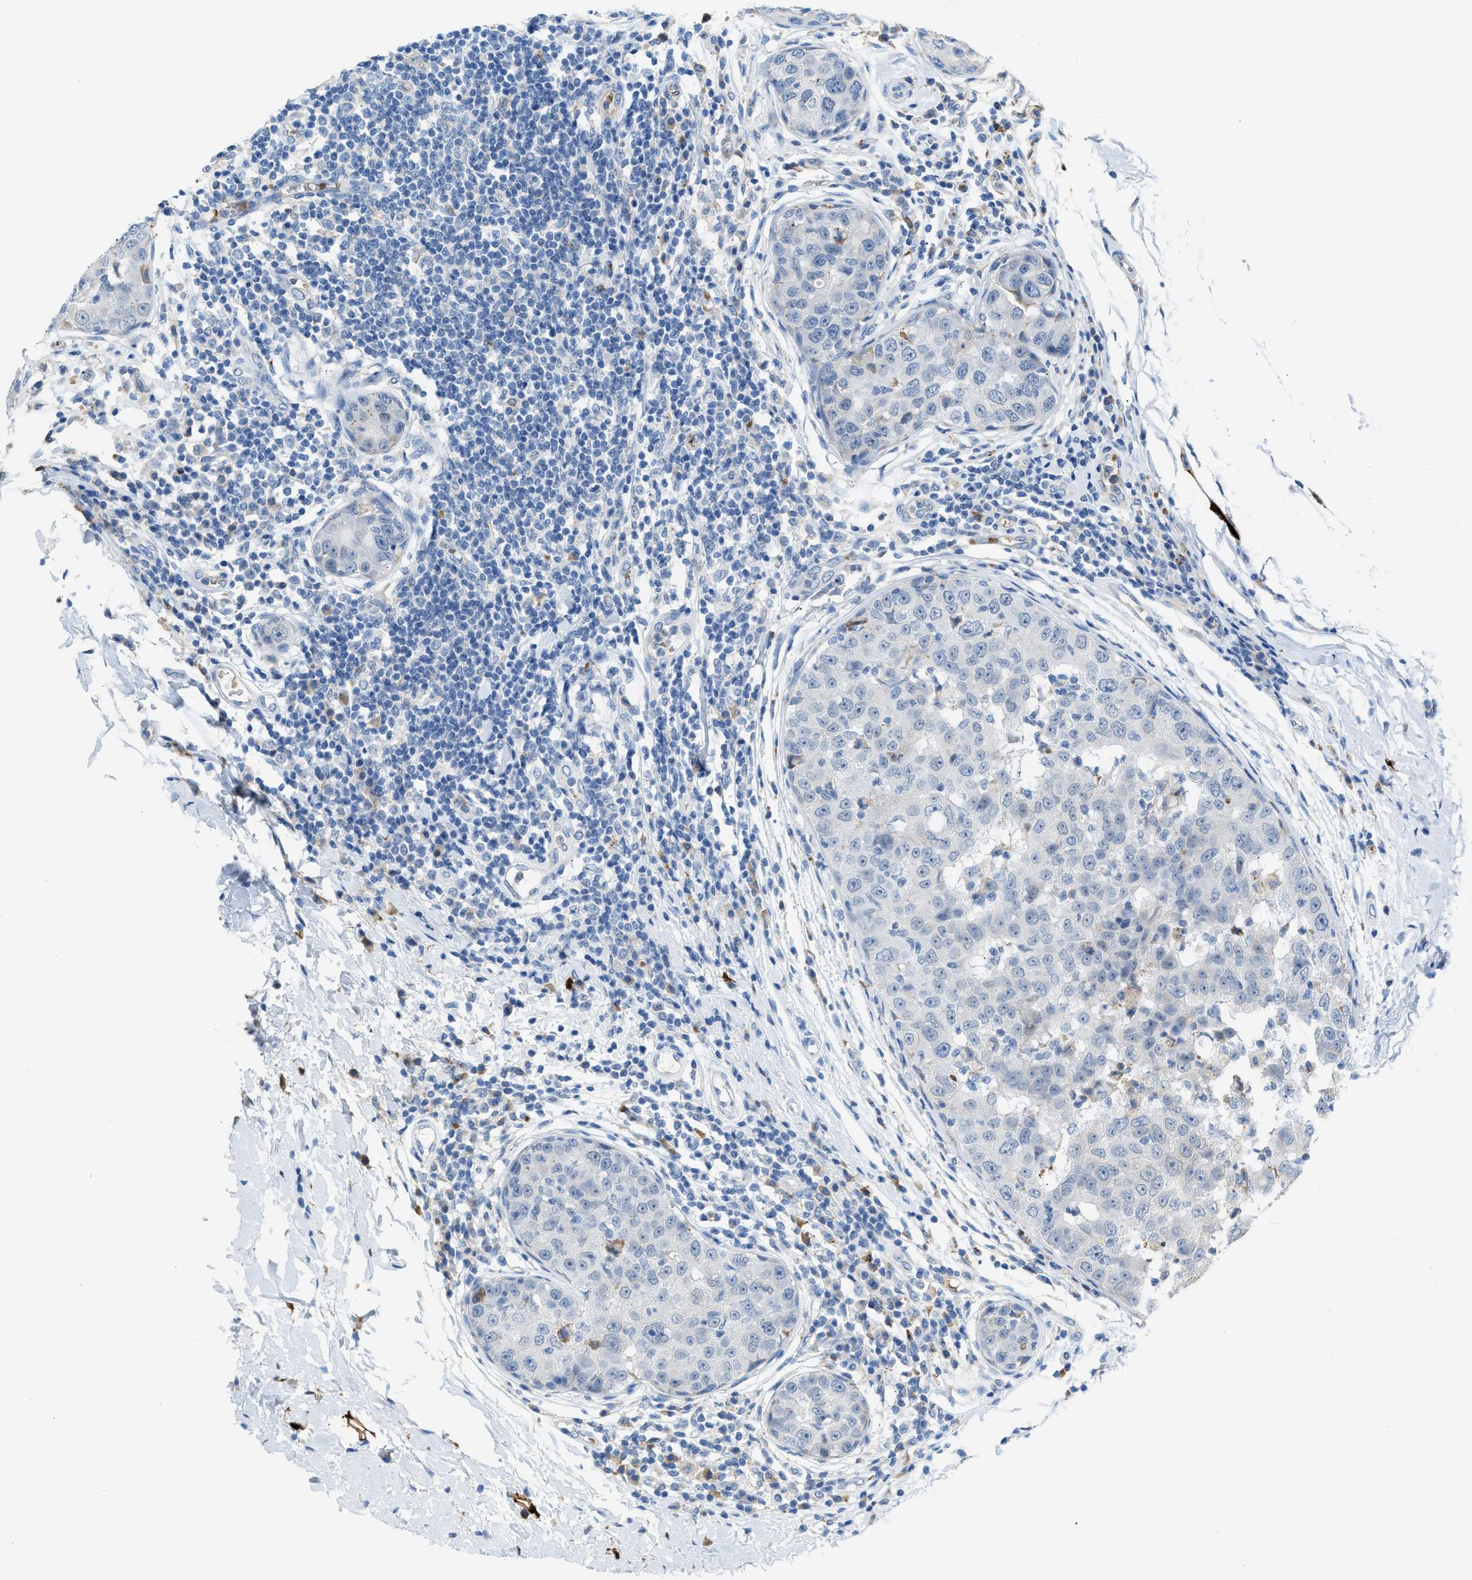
{"staining": {"intensity": "negative", "quantity": "none", "location": "none"}, "tissue": "breast cancer", "cell_type": "Tumor cells", "image_type": "cancer", "snomed": [{"axis": "morphology", "description": "Duct carcinoma"}, {"axis": "topography", "description": "Breast"}], "caption": "Tumor cells show no significant positivity in breast cancer.", "gene": "CA3", "patient": {"sex": "female", "age": 27}}